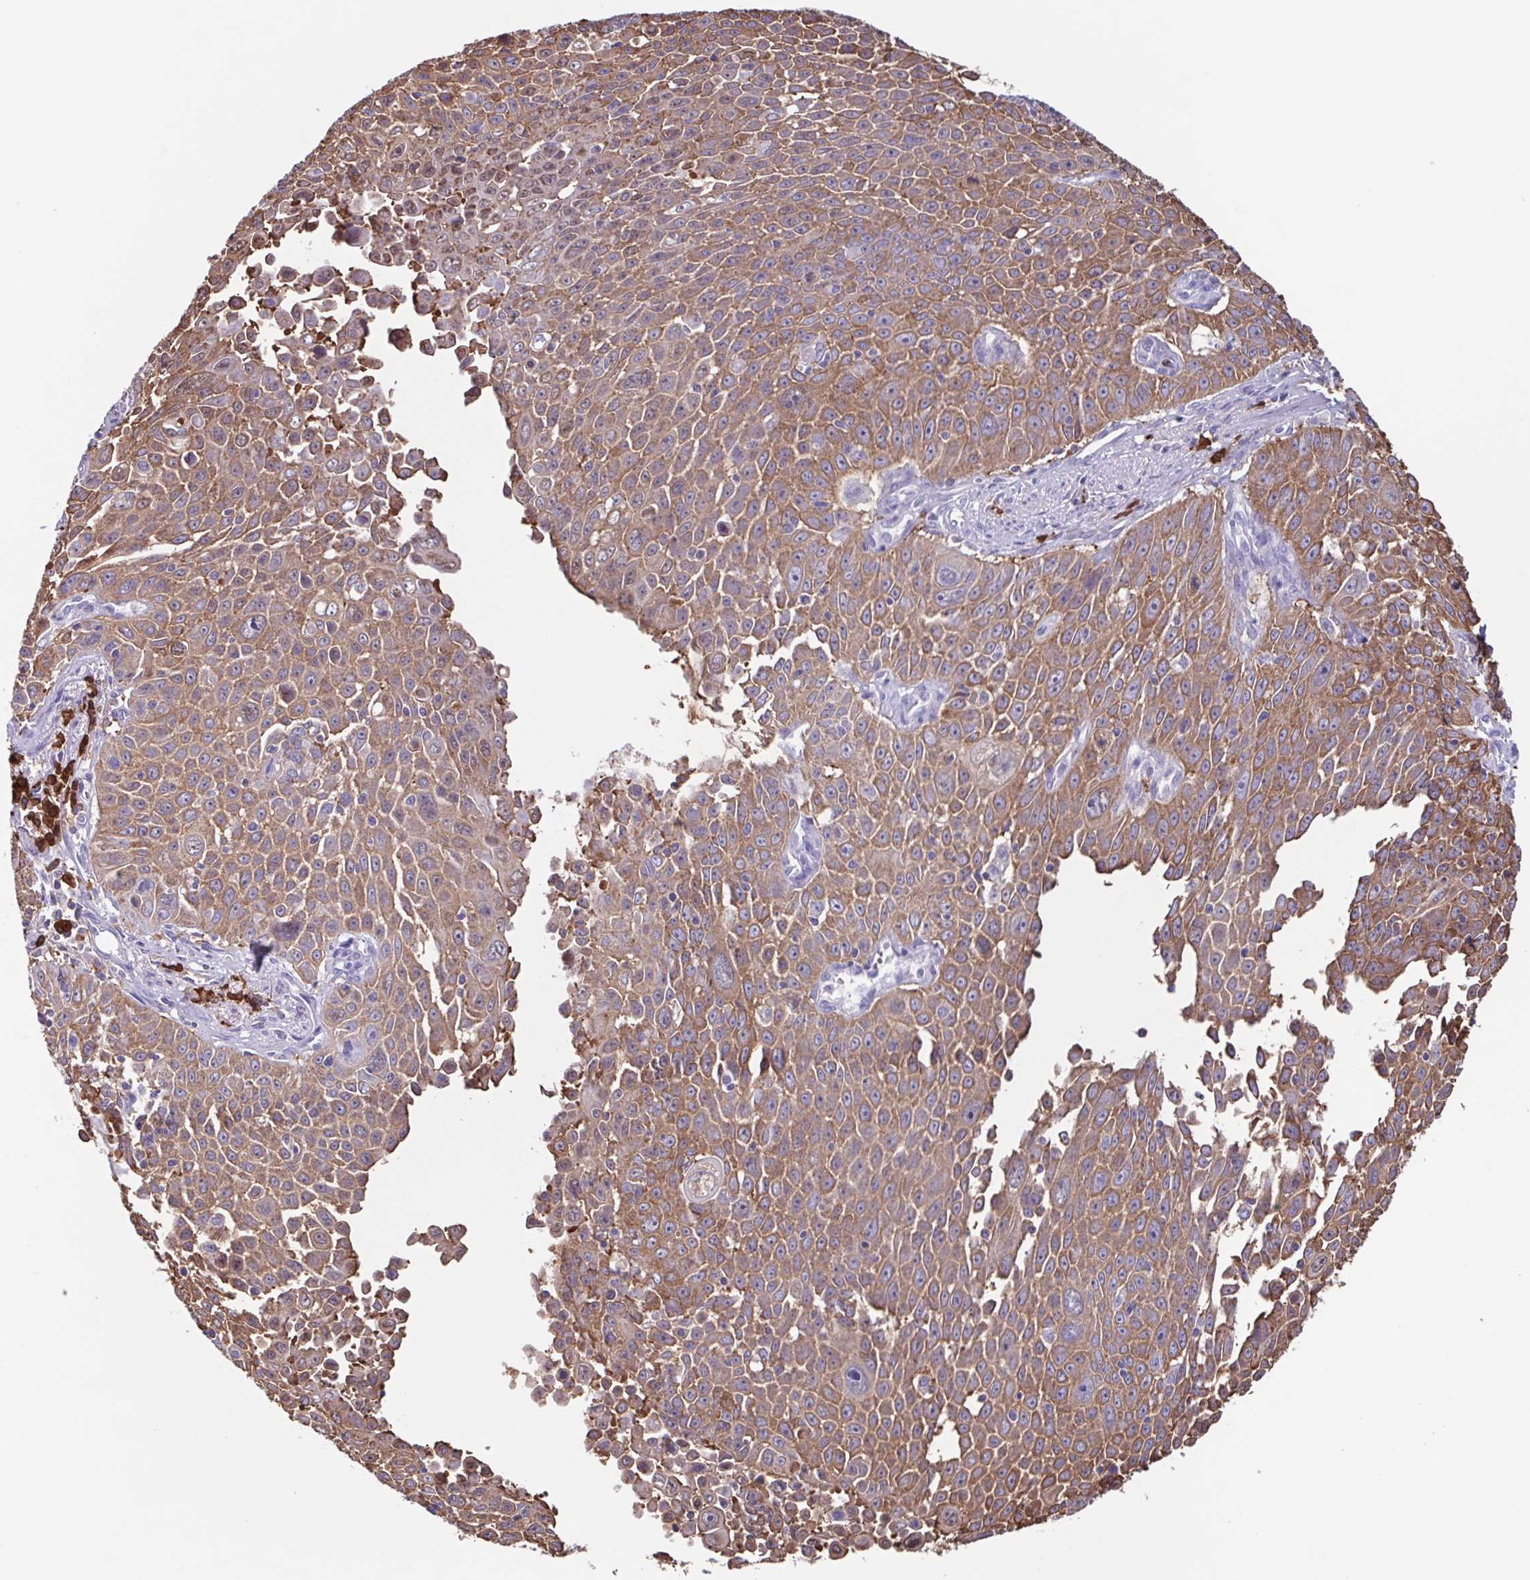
{"staining": {"intensity": "moderate", "quantity": ">75%", "location": "cytoplasmic/membranous"}, "tissue": "lung cancer", "cell_type": "Tumor cells", "image_type": "cancer", "snomed": [{"axis": "morphology", "description": "Squamous cell carcinoma, NOS"}, {"axis": "morphology", "description": "Squamous cell carcinoma, metastatic, NOS"}, {"axis": "topography", "description": "Lymph node"}, {"axis": "topography", "description": "Lung"}], "caption": "This photomicrograph displays IHC staining of metastatic squamous cell carcinoma (lung), with medium moderate cytoplasmic/membranous positivity in about >75% of tumor cells.", "gene": "TPD52", "patient": {"sex": "female", "age": 62}}